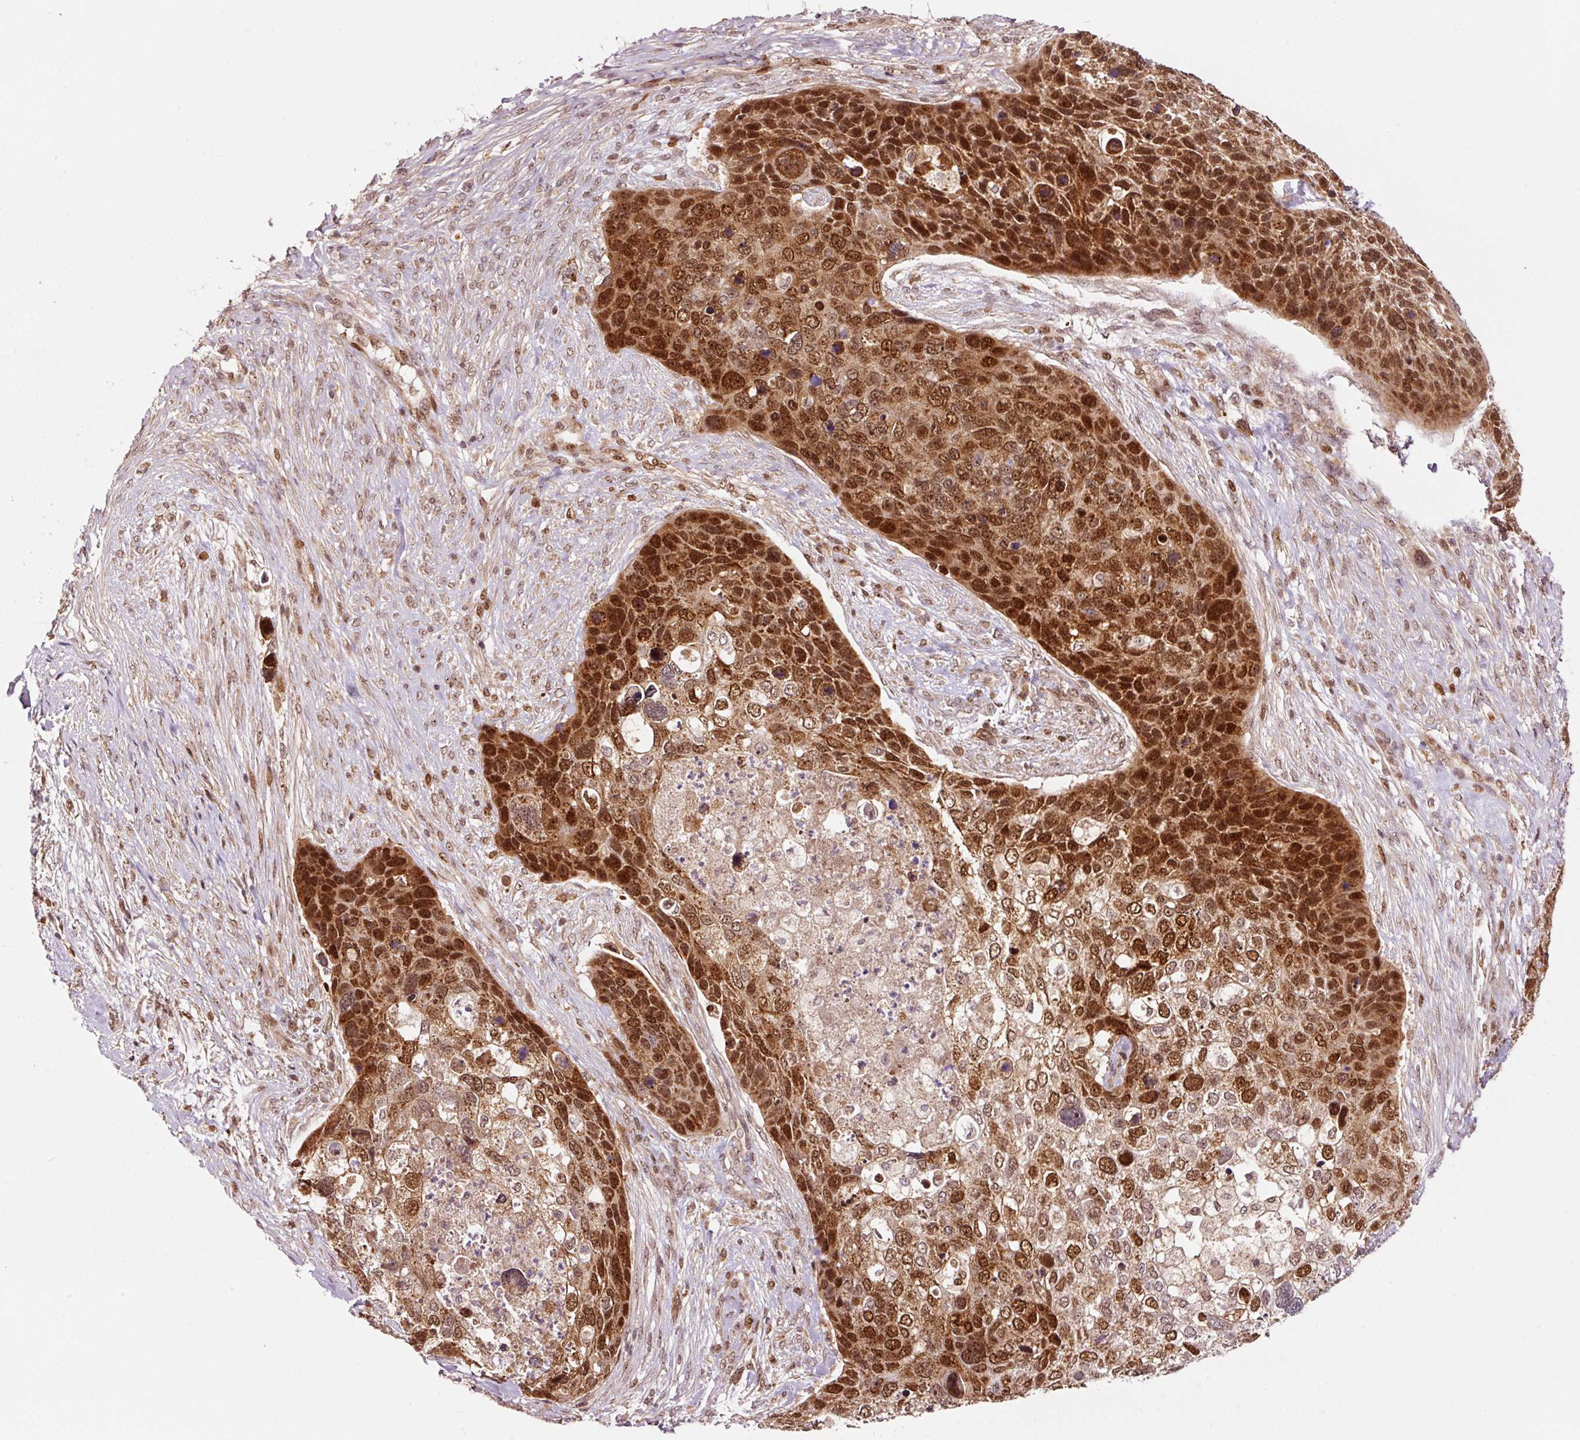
{"staining": {"intensity": "strong", "quantity": ">75%", "location": "nuclear"}, "tissue": "skin cancer", "cell_type": "Tumor cells", "image_type": "cancer", "snomed": [{"axis": "morphology", "description": "Basal cell carcinoma"}, {"axis": "topography", "description": "Skin"}], "caption": "Human skin cancer (basal cell carcinoma) stained with a protein marker reveals strong staining in tumor cells.", "gene": "RFC4", "patient": {"sex": "female", "age": 74}}